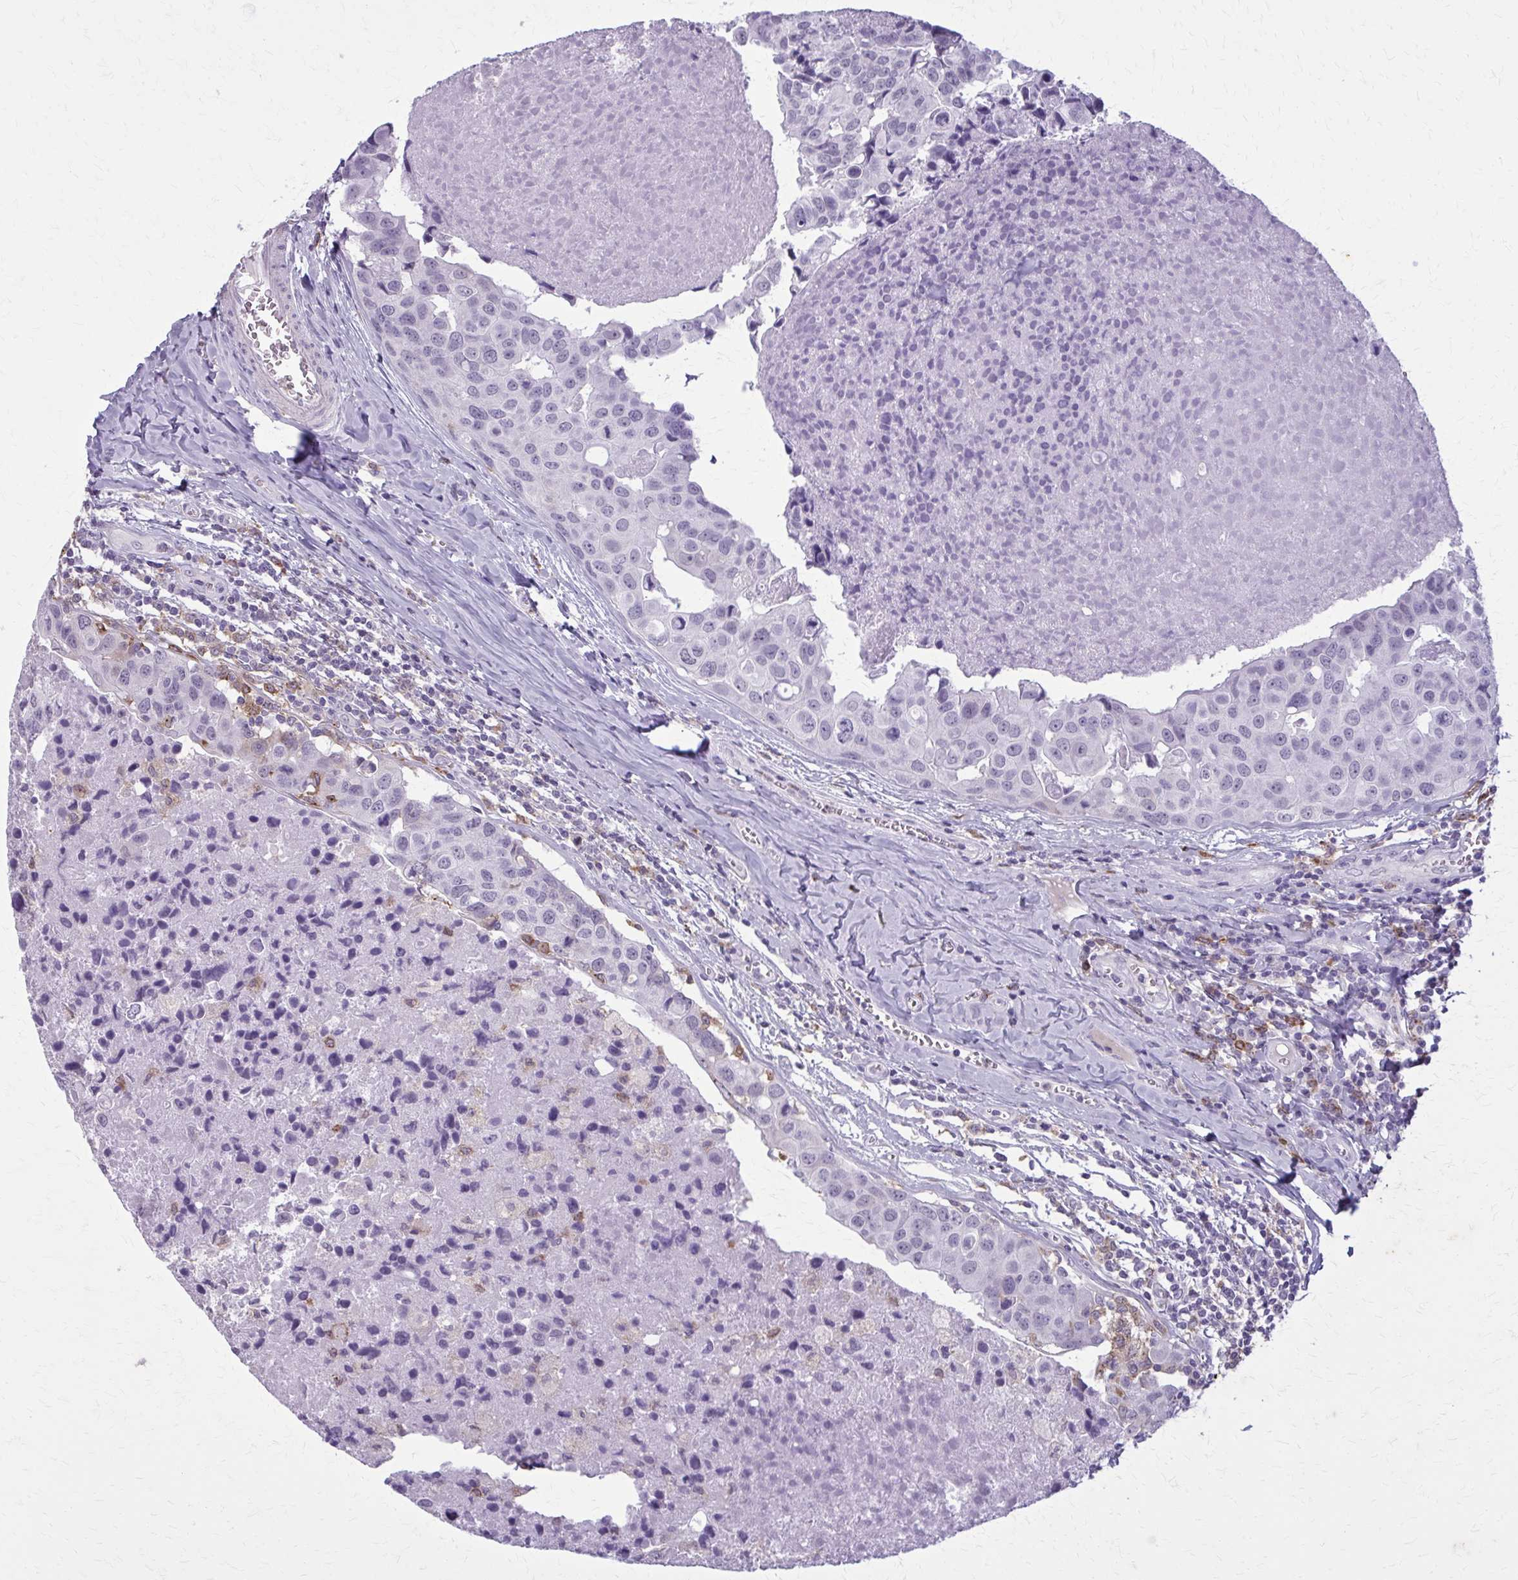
{"staining": {"intensity": "negative", "quantity": "none", "location": "none"}, "tissue": "breast cancer", "cell_type": "Tumor cells", "image_type": "cancer", "snomed": [{"axis": "morphology", "description": "Duct carcinoma"}, {"axis": "topography", "description": "Breast"}], "caption": "Tumor cells show no significant expression in breast cancer (invasive ductal carcinoma). (Immunohistochemistry, brightfield microscopy, high magnification).", "gene": "CARD9", "patient": {"sex": "female", "age": 24}}